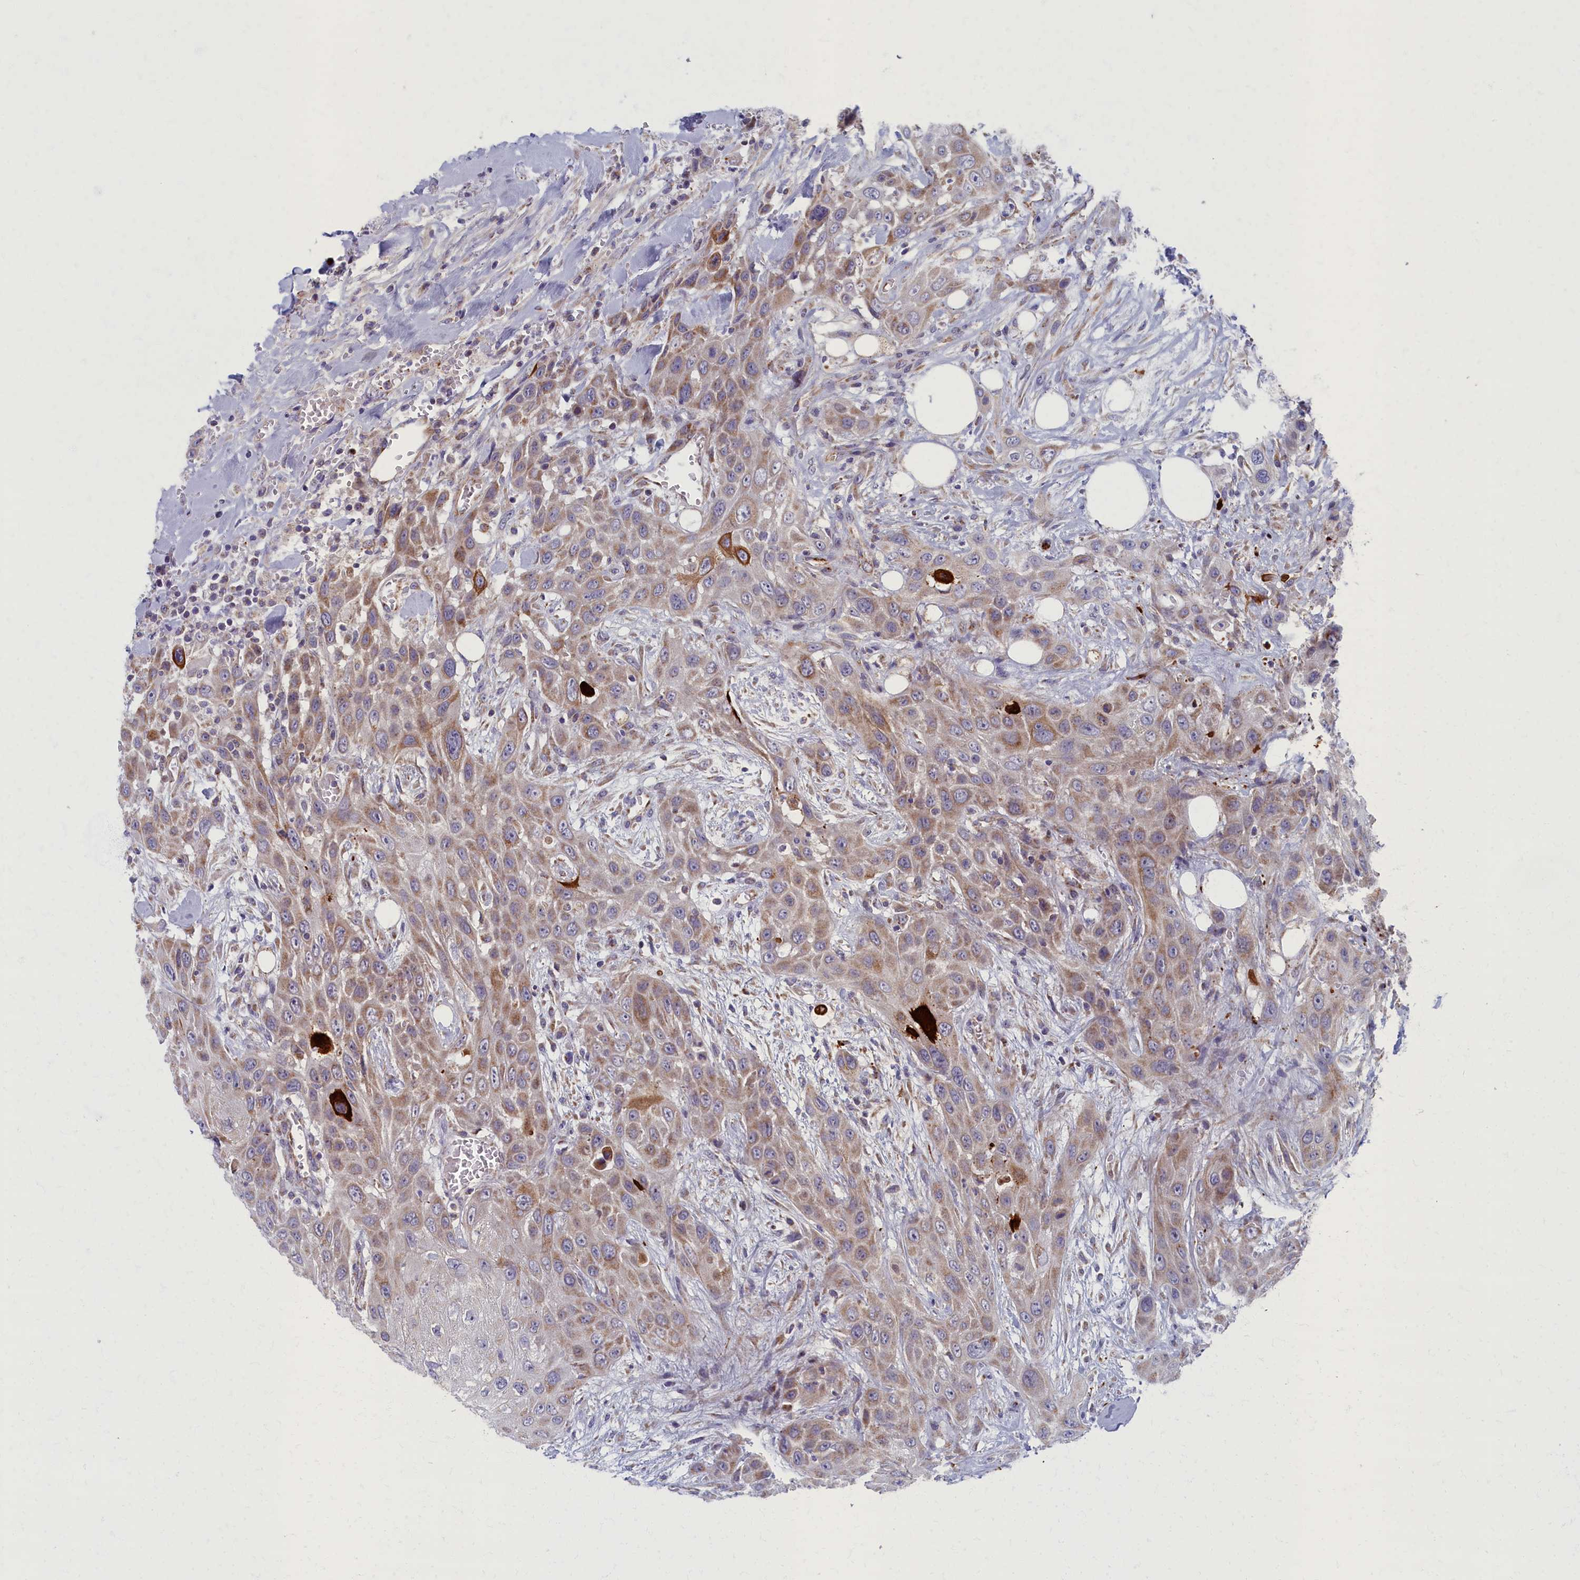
{"staining": {"intensity": "moderate", "quantity": ">75%", "location": "cytoplasmic/membranous"}, "tissue": "head and neck cancer", "cell_type": "Tumor cells", "image_type": "cancer", "snomed": [{"axis": "morphology", "description": "Squamous cell carcinoma, NOS"}, {"axis": "topography", "description": "Head-Neck"}], "caption": "High-magnification brightfield microscopy of head and neck cancer (squamous cell carcinoma) stained with DAB (3,3'-diaminobenzidine) (brown) and counterstained with hematoxylin (blue). tumor cells exhibit moderate cytoplasmic/membranous expression is appreciated in about>75% of cells.", "gene": "MRPS25", "patient": {"sex": "male", "age": 81}}